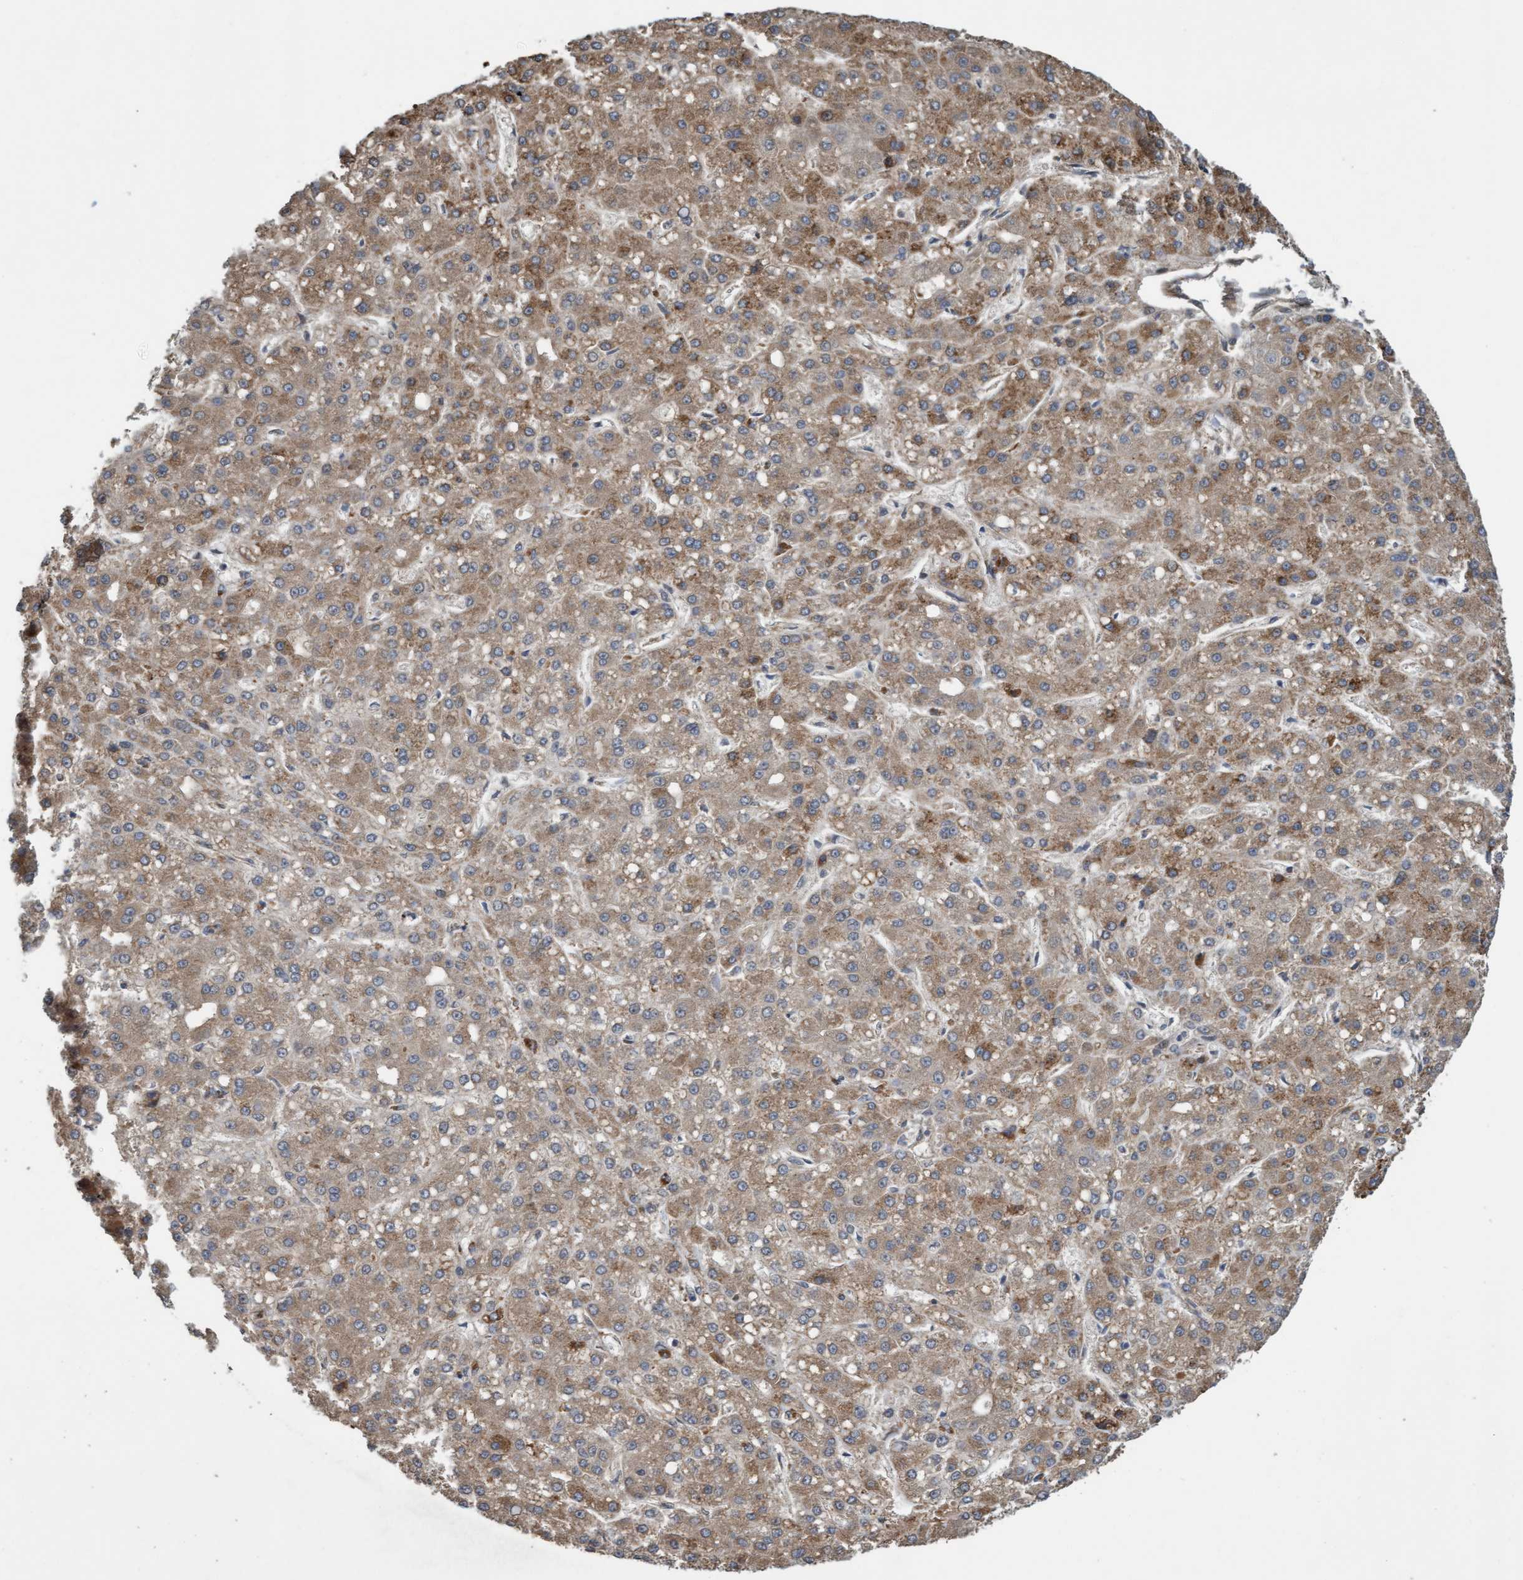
{"staining": {"intensity": "moderate", "quantity": ">75%", "location": "cytoplasmic/membranous"}, "tissue": "liver cancer", "cell_type": "Tumor cells", "image_type": "cancer", "snomed": [{"axis": "morphology", "description": "Carcinoma, Hepatocellular, NOS"}, {"axis": "topography", "description": "Liver"}], "caption": "Protein analysis of liver cancer tissue shows moderate cytoplasmic/membranous staining in approximately >75% of tumor cells. Using DAB (brown) and hematoxylin (blue) stains, captured at high magnification using brightfield microscopy.", "gene": "CDC42EP4", "patient": {"sex": "male", "age": 67}}